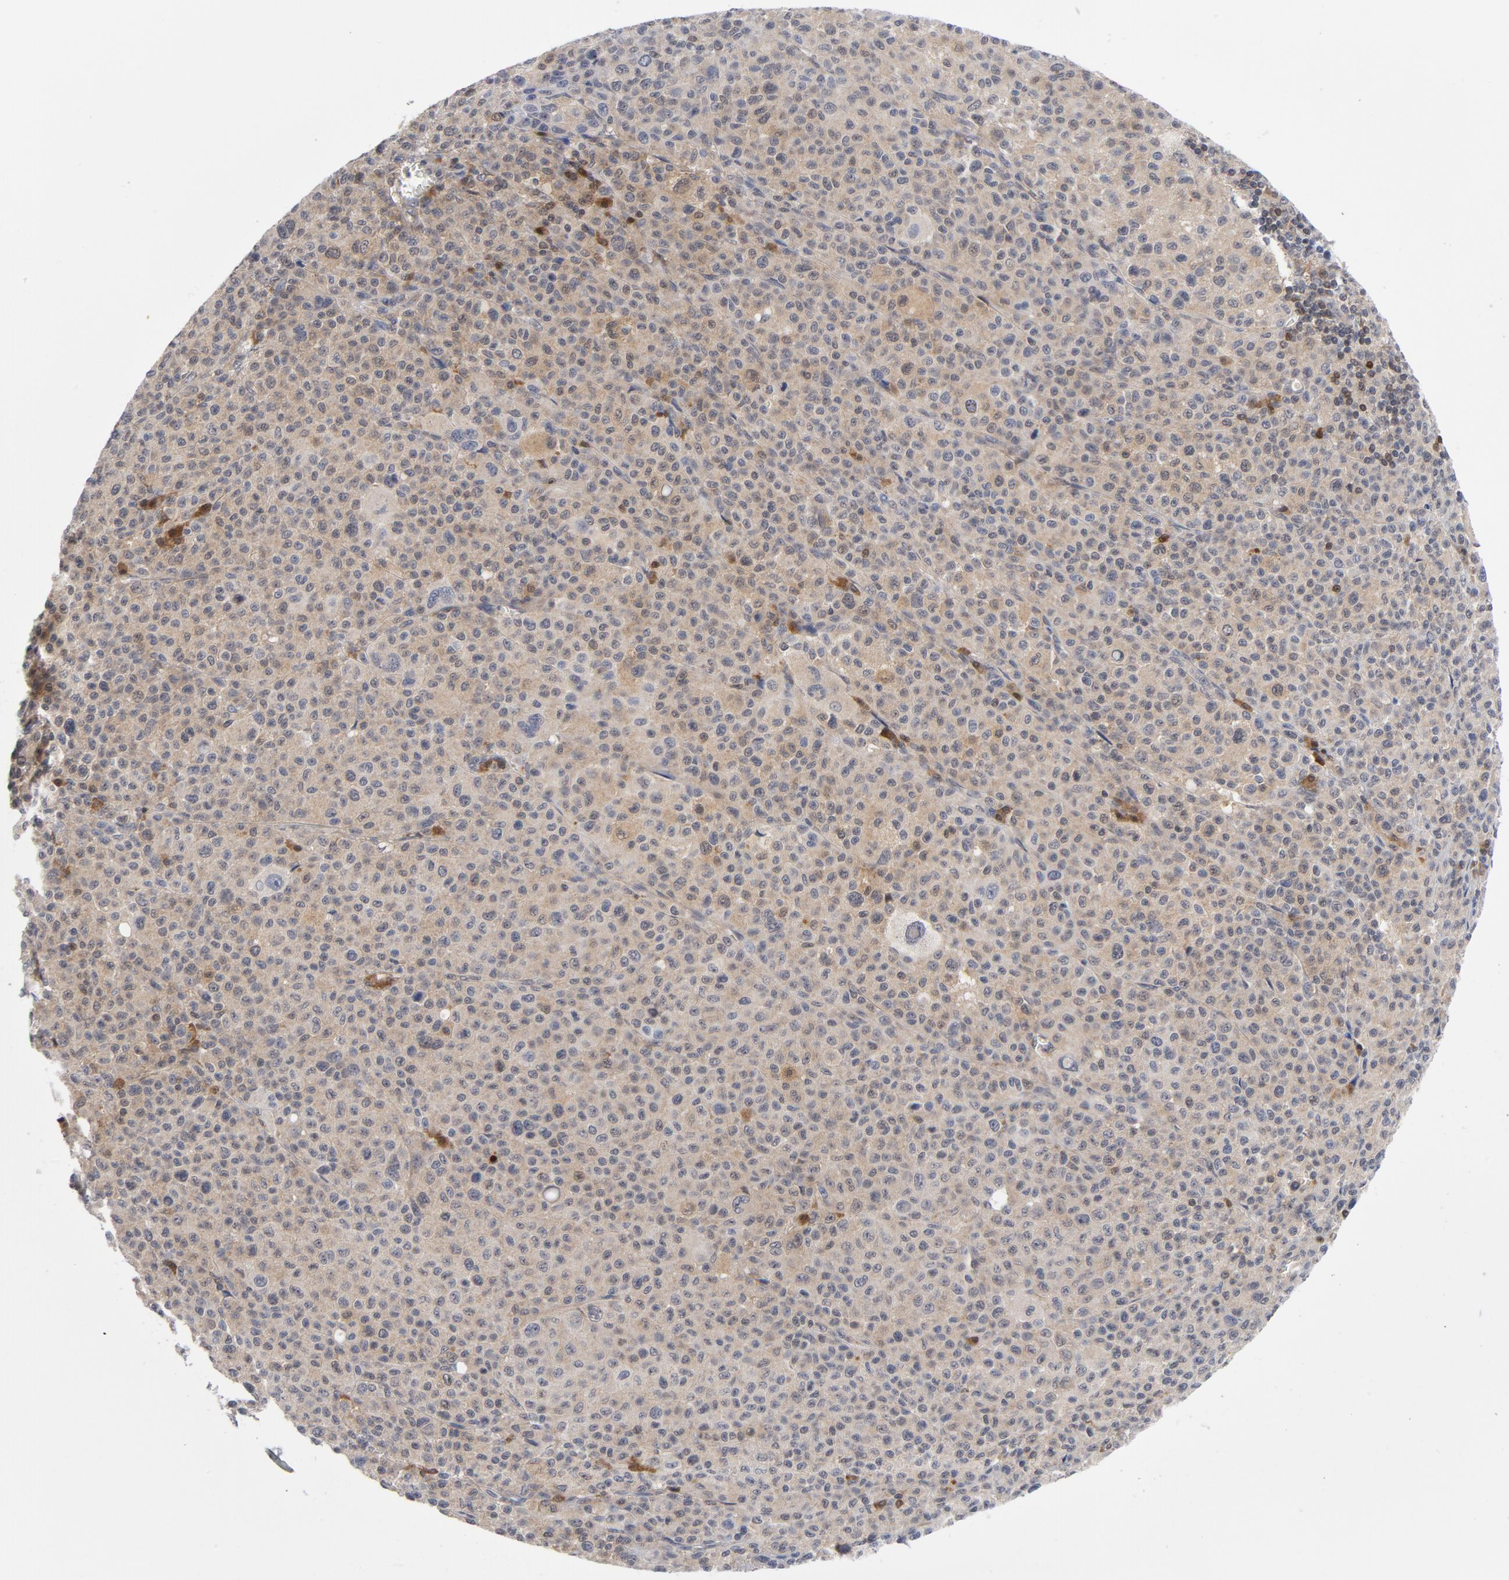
{"staining": {"intensity": "weak", "quantity": ">75%", "location": "cytoplasmic/membranous"}, "tissue": "melanoma", "cell_type": "Tumor cells", "image_type": "cancer", "snomed": [{"axis": "morphology", "description": "Malignant melanoma, Metastatic site"}, {"axis": "topography", "description": "Skin"}], "caption": "Protein expression analysis of malignant melanoma (metastatic site) demonstrates weak cytoplasmic/membranous positivity in approximately >75% of tumor cells.", "gene": "TRADD", "patient": {"sex": "female", "age": 74}}